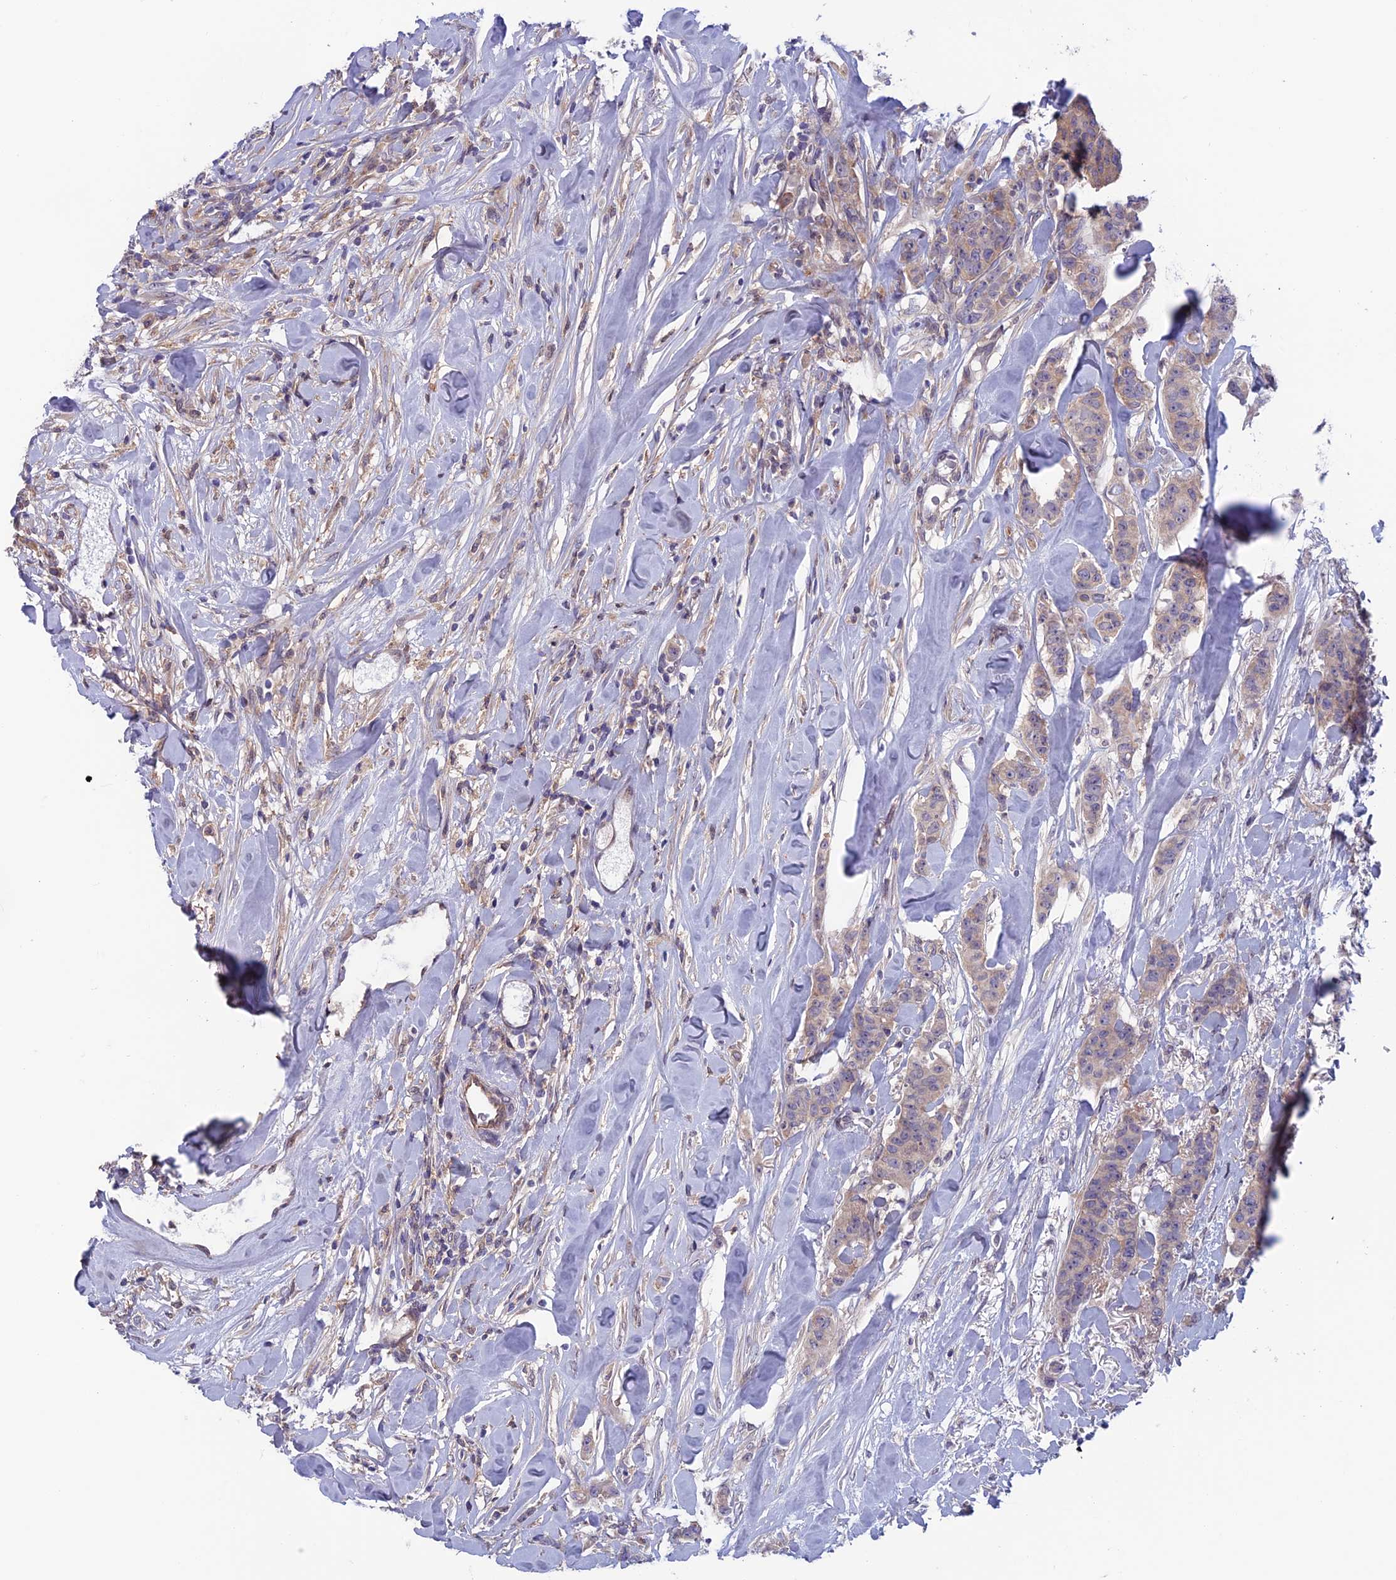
{"staining": {"intensity": "weak", "quantity": "25%-75%", "location": "cytoplasmic/membranous"}, "tissue": "breast cancer", "cell_type": "Tumor cells", "image_type": "cancer", "snomed": [{"axis": "morphology", "description": "Duct carcinoma"}, {"axis": "topography", "description": "Breast"}], "caption": "Immunohistochemical staining of human breast cancer (intraductal carcinoma) exhibits weak cytoplasmic/membranous protein staining in about 25%-75% of tumor cells. The staining is performed using DAB (3,3'-diaminobenzidine) brown chromogen to label protein expression. The nuclei are counter-stained blue using hematoxylin.", "gene": "MAST2", "patient": {"sex": "female", "age": 40}}